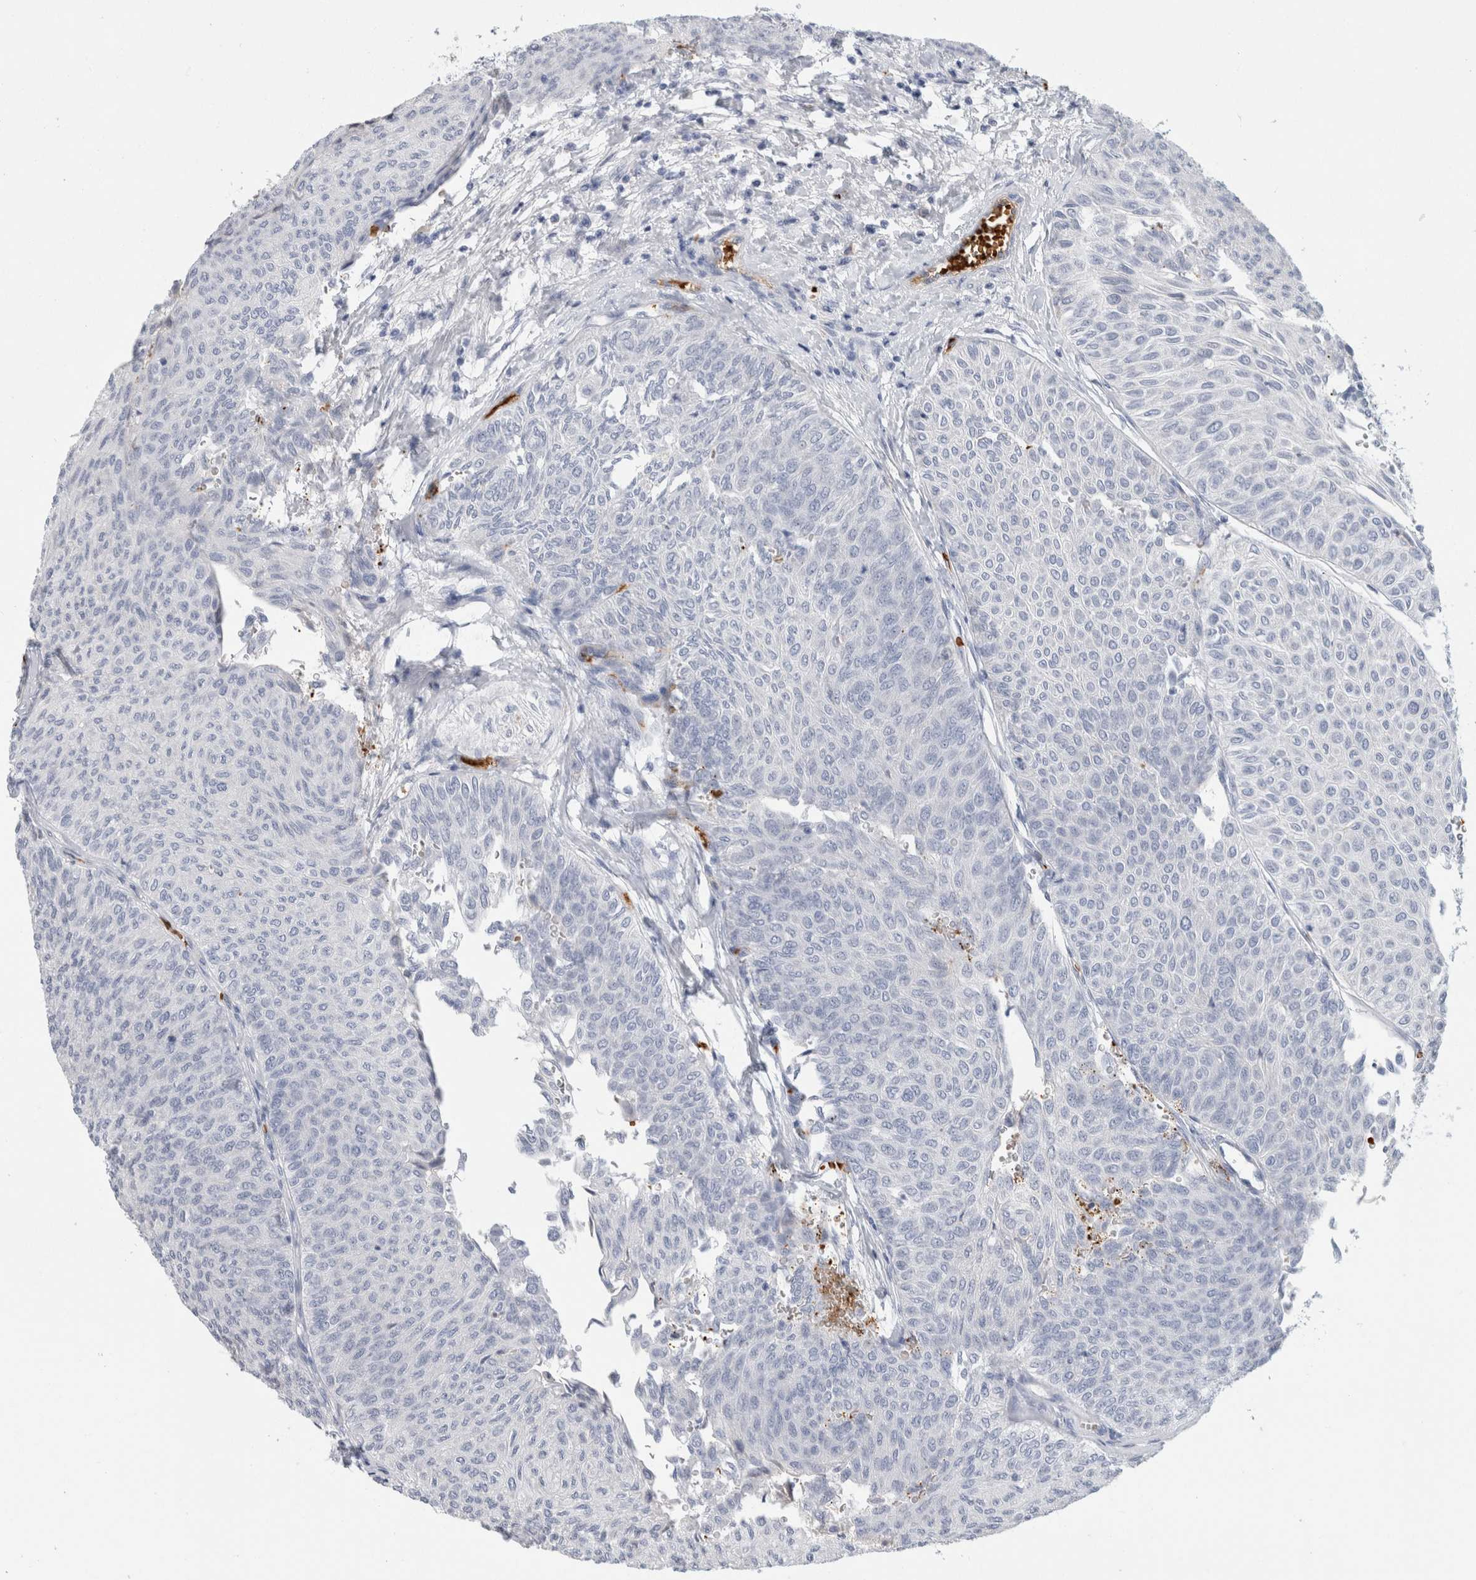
{"staining": {"intensity": "negative", "quantity": "none", "location": "none"}, "tissue": "urothelial cancer", "cell_type": "Tumor cells", "image_type": "cancer", "snomed": [{"axis": "morphology", "description": "Urothelial carcinoma, Low grade"}, {"axis": "topography", "description": "Urinary bladder"}], "caption": "This micrograph is of urothelial cancer stained with immunohistochemistry (IHC) to label a protein in brown with the nuclei are counter-stained blue. There is no positivity in tumor cells.", "gene": "CA1", "patient": {"sex": "male", "age": 78}}